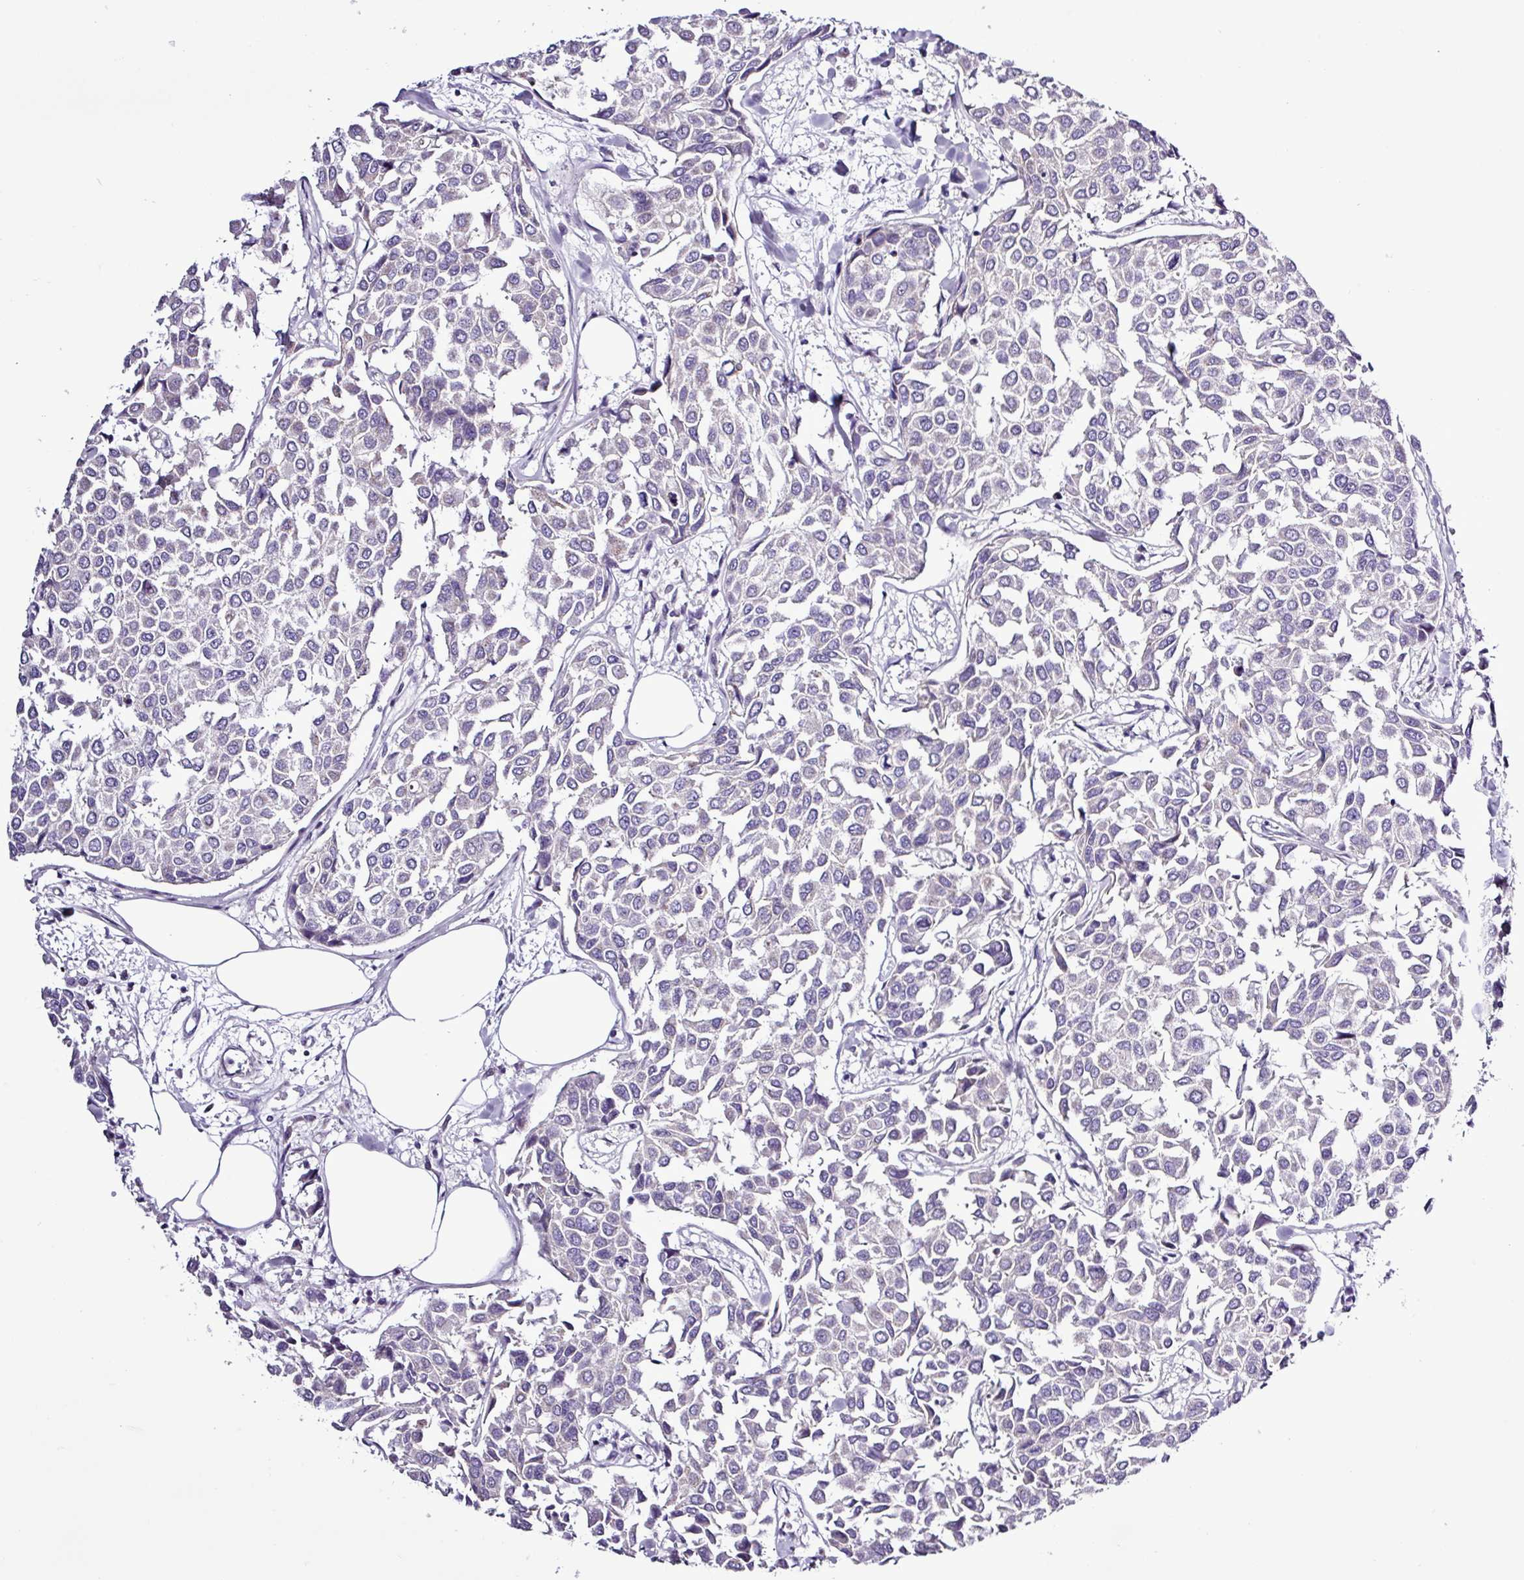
{"staining": {"intensity": "negative", "quantity": "none", "location": "none"}, "tissue": "breast cancer", "cell_type": "Tumor cells", "image_type": "cancer", "snomed": [{"axis": "morphology", "description": "Duct carcinoma"}, {"axis": "topography", "description": "Breast"}], "caption": "High power microscopy photomicrograph of an immunohistochemistry histopathology image of invasive ductal carcinoma (breast), revealing no significant expression in tumor cells.", "gene": "ALDH3A1", "patient": {"sex": "female", "age": 55}}